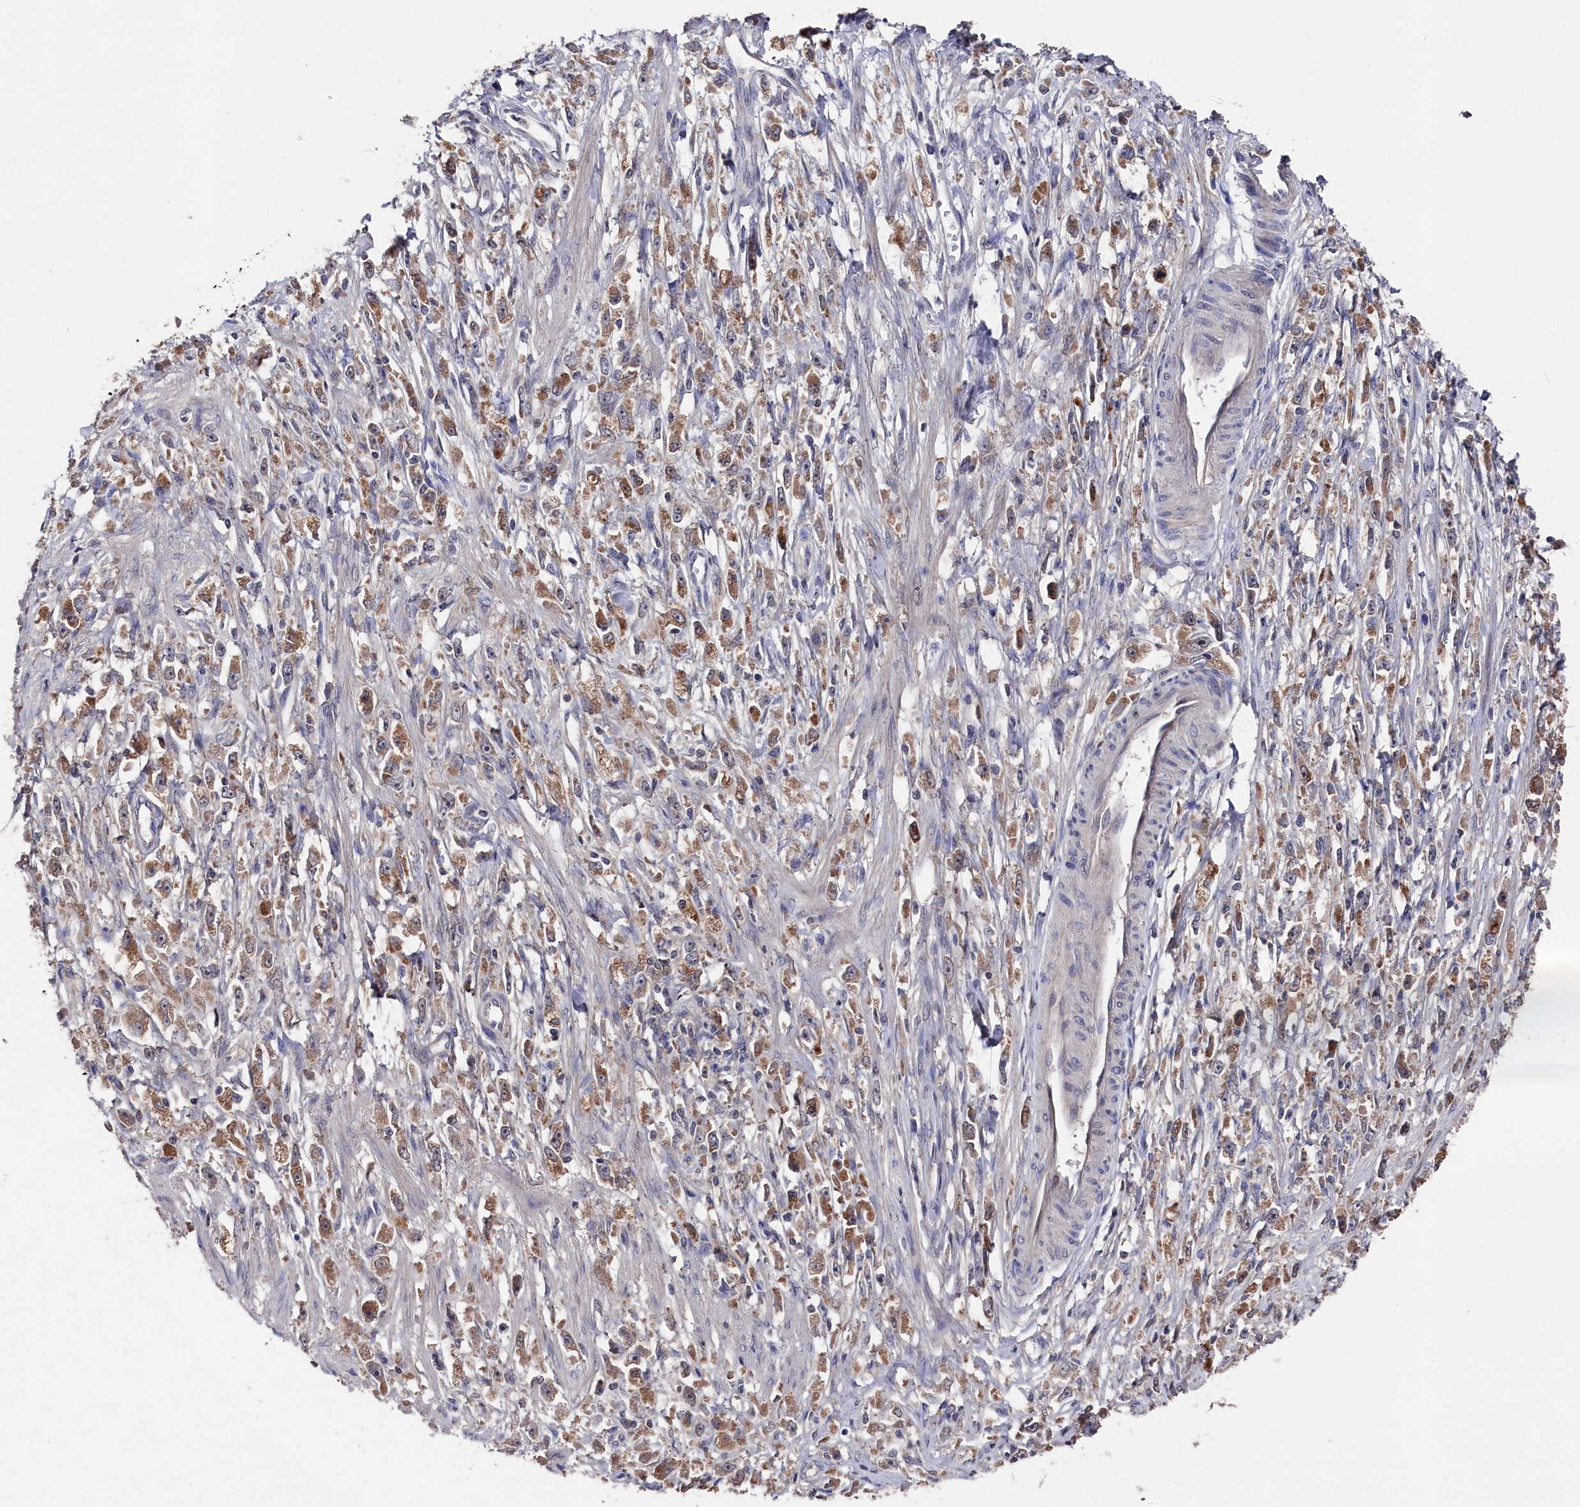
{"staining": {"intensity": "moderate", "quantity": ">75%", "location": "cytoplasmic/membranous"}, "tissue": "stomach cancer", "cell_type": "Tumor cells", "image_type": "cancer", "snomed": [{"axis": "morphology", "description": "Adenocarcinoma, NOS"}, {"axis": "topography", "description": "Stomach"}], "caption": "Stomach cancer (adenocarcinoma) stained for a protein exhibits moderate cytoplasmic/membranous positivity in tumor cells.", "gene": "TMC5", "patient": {"sex": "female", "age": 59}}